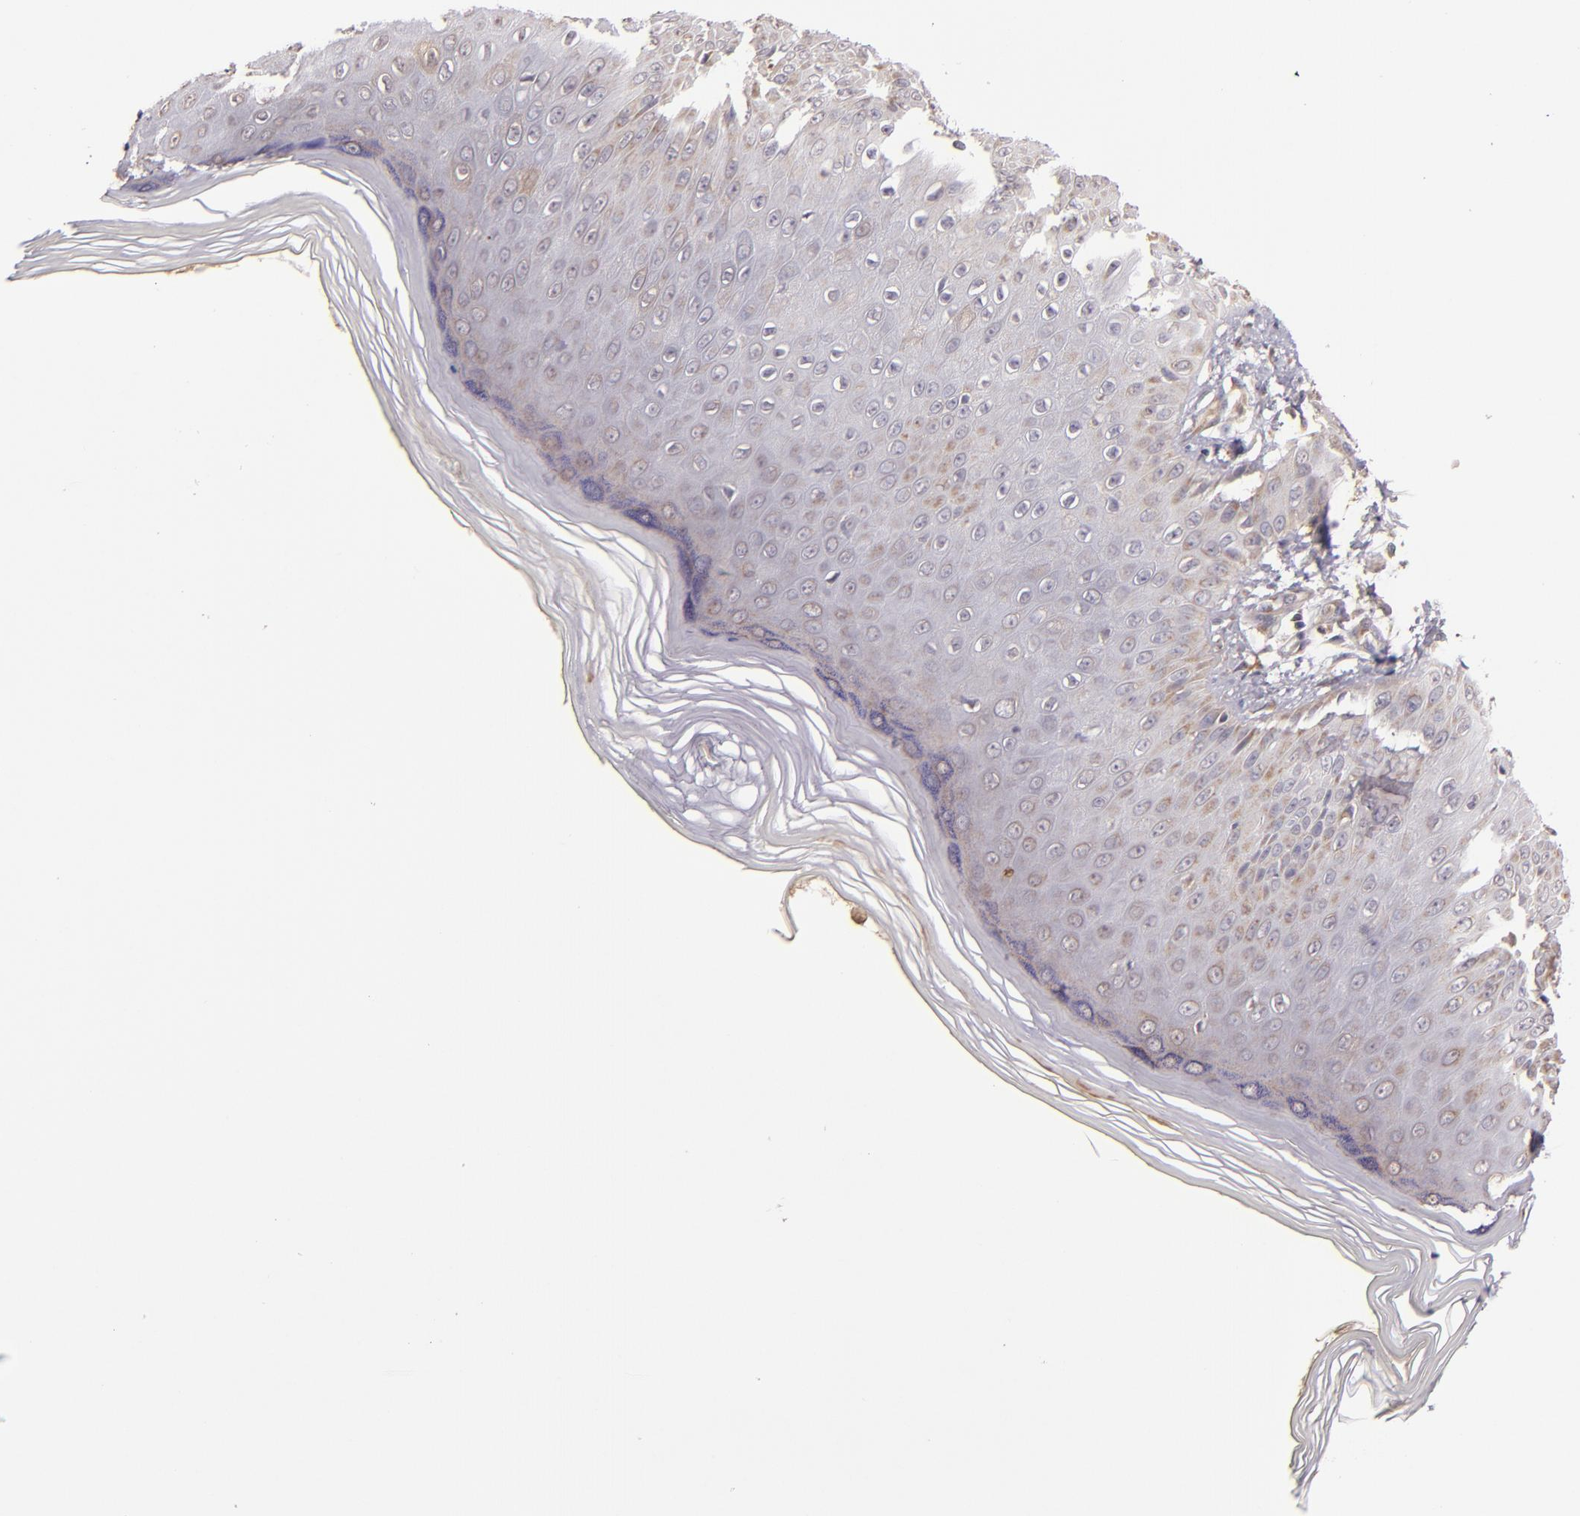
{"staining": {"intensity": "moderate", "quantity": "25%-75%", "location": "cytoplasmic/membranous"}, "tissue": "skin", "cell_type": "Epidermal cells", "image_type": "normal", "snomed": [{"axis": "morphology", "description": "Normal tissue, NOS"}, {"axis": "morphology", "description": "Inflammation, NOS"}, {"axis": "topography", "description": "Soft tissue"}, {"axis": "topography", "description": "Anal"}], "caption": "Immunohistochemistry of unremarkable human skin exhibits medium levels of moderate cytoplasmic/membranous staining in about 25%-75% of epidermal cells. The staining was performed using DAB (3,3'-diaminobenzidine) to visualize the protein expression in brown, while the nuclei were stained in blue with hematoxylin (Magnification: 20x).", "gene": "ABL1", "patient": {"sex": "female", "age": 15}}